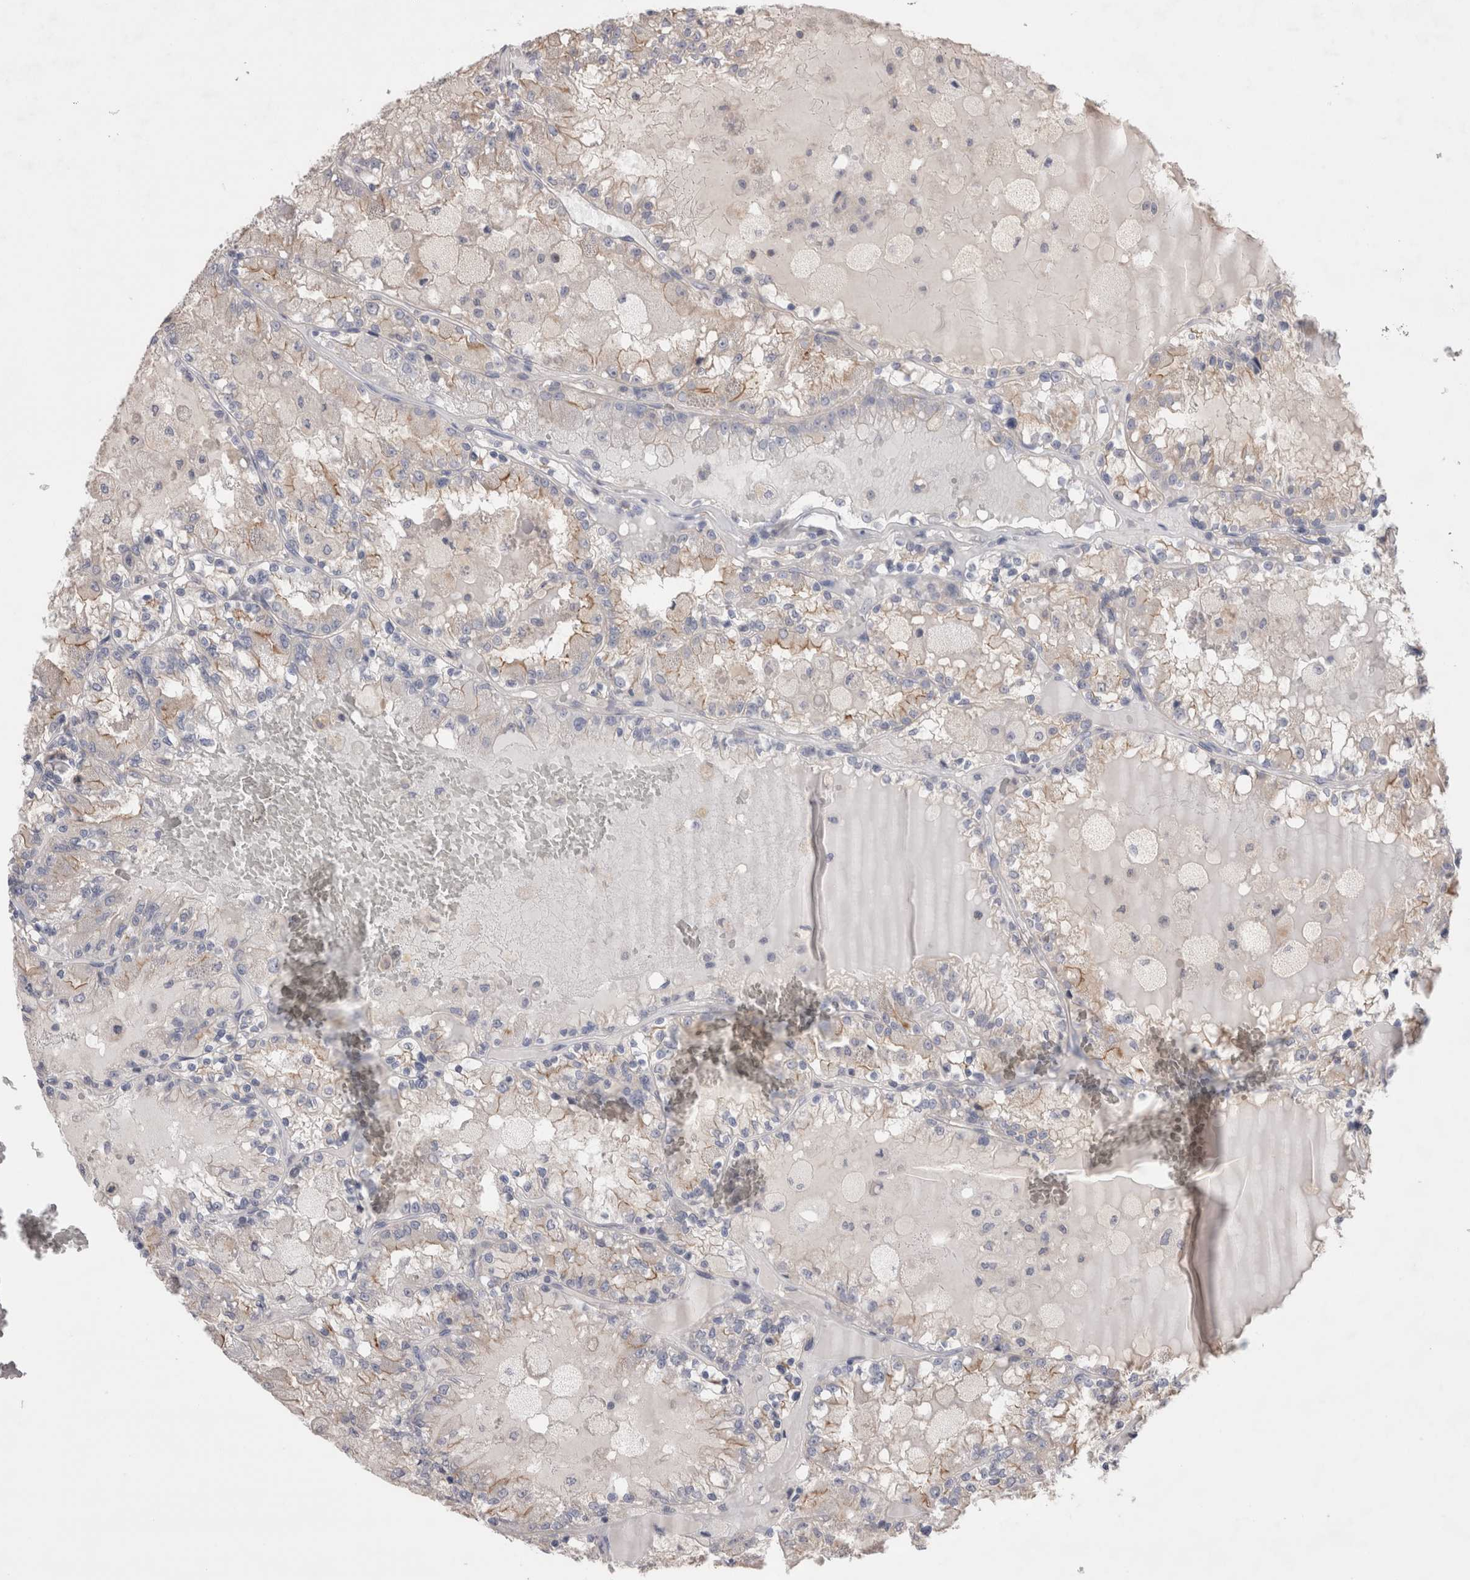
{"staining": {"intensity": "moderate", "quantity": "<25%", "location": "cytoplasmic/membranous"}, "tissue": "renal cancer", "cell_type": "Tumor cells", "image_type": "cancer", "snomed": [{"axis": "morphology", "description": "Adenocarcinoma, NOS"}, {"axis": "topography", "description": "Kidney"}], "caption": "Adenocarcinoma (renal) stained with a brown dye exhibits moderate cytoplasmic/membranous positive positivity in approximately <25% of tumor cells.", "gene": "OTOR", "patient": {"sex": "female", "age": 56}}